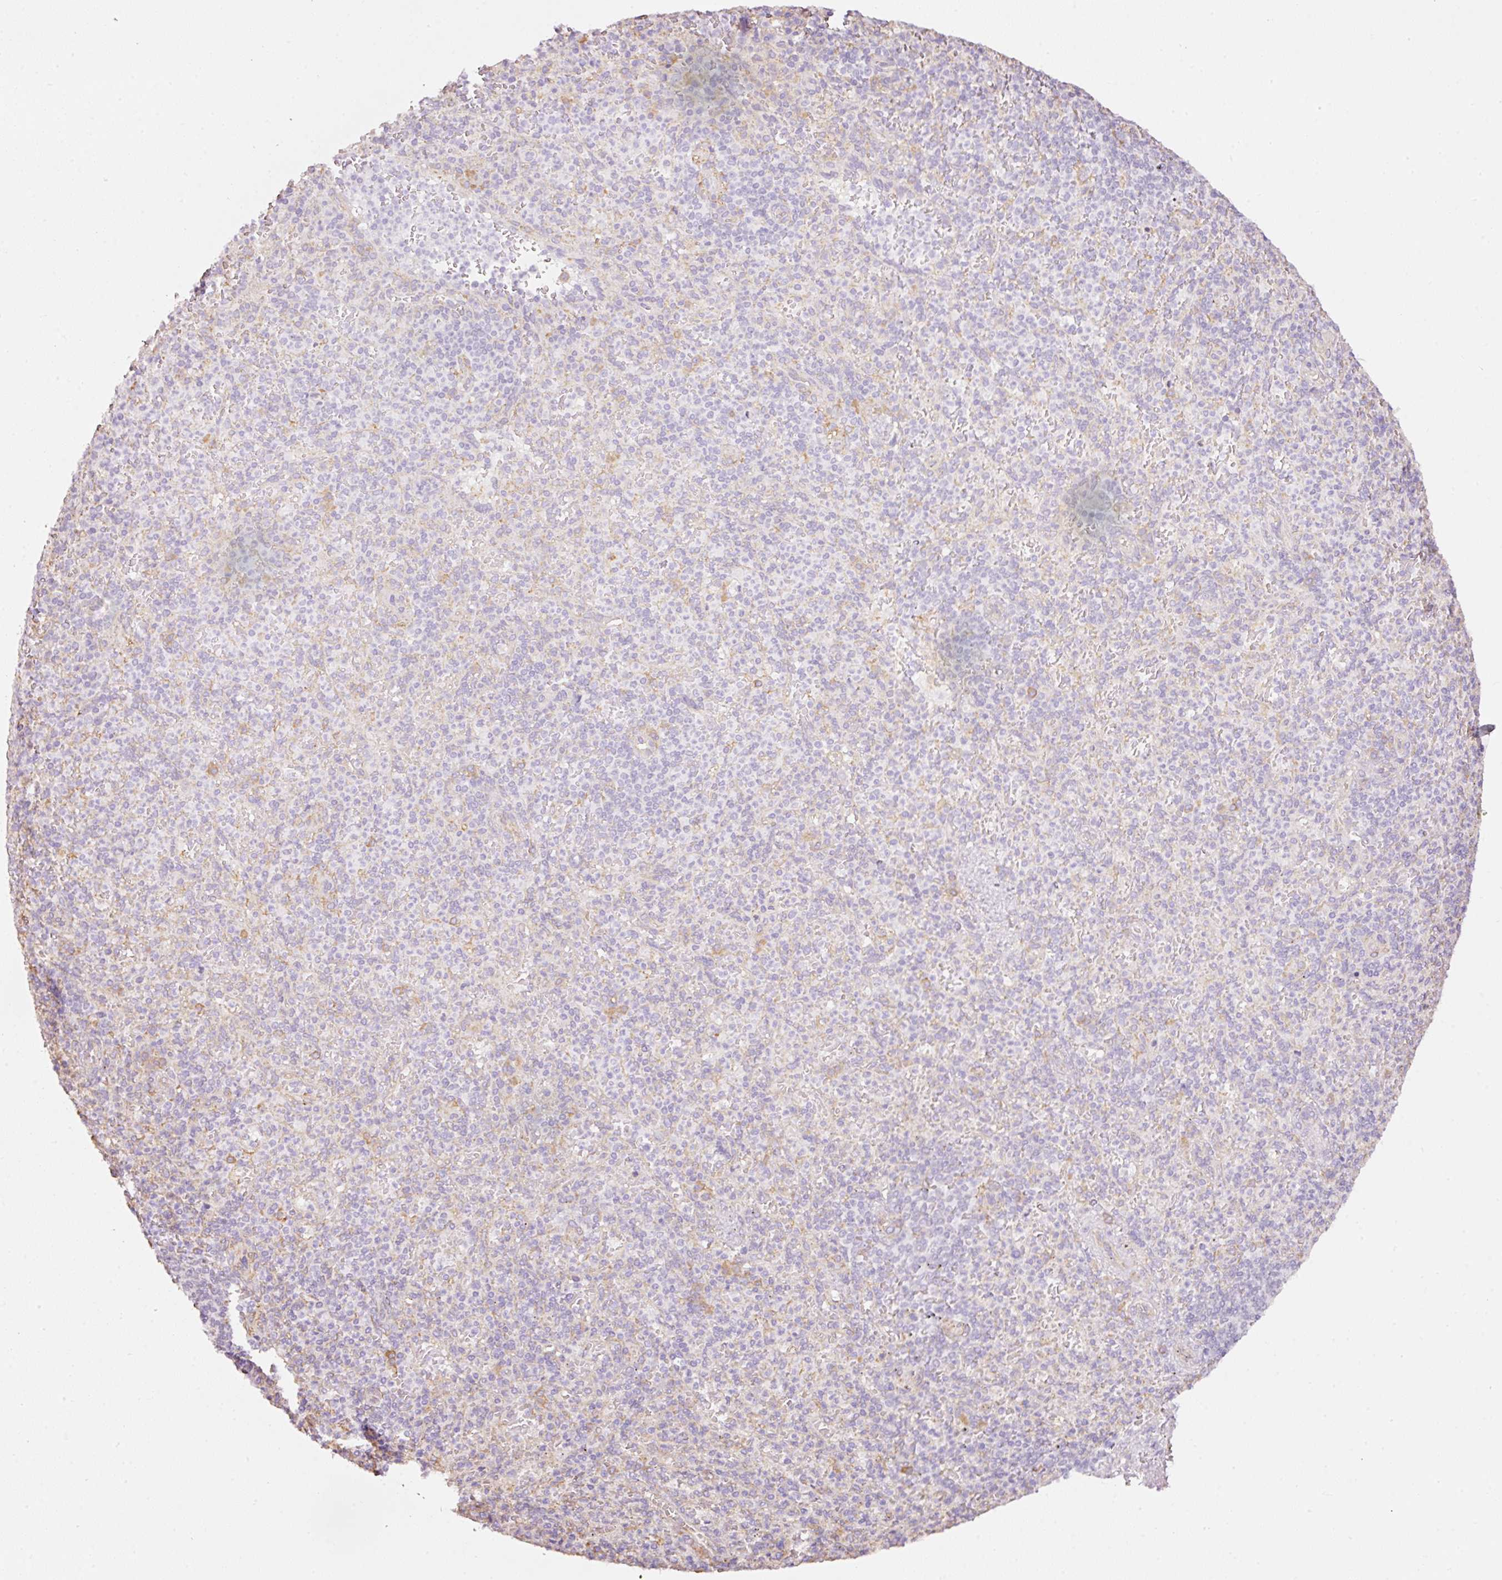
{"staining": {"intensity": "negative", "quantity": "none", "location": "none"}, "tissue": "spleen", "cell_type": "Cells in red pulp", "image_type": "normal", "snomed": [{"axis": "morphology", "description": "Normal tissue, NOS"}, {"axis": "topography", "description": "Spleen"}], "caption": "Micrograph shows no significant protein expression in cells in red pulp of benign spleen. (DAB immunohistochemistry visualized using brightfield microscopy, high magnification).", "gene": "GCG", "patient": {"sex": "female", "age": 74}}